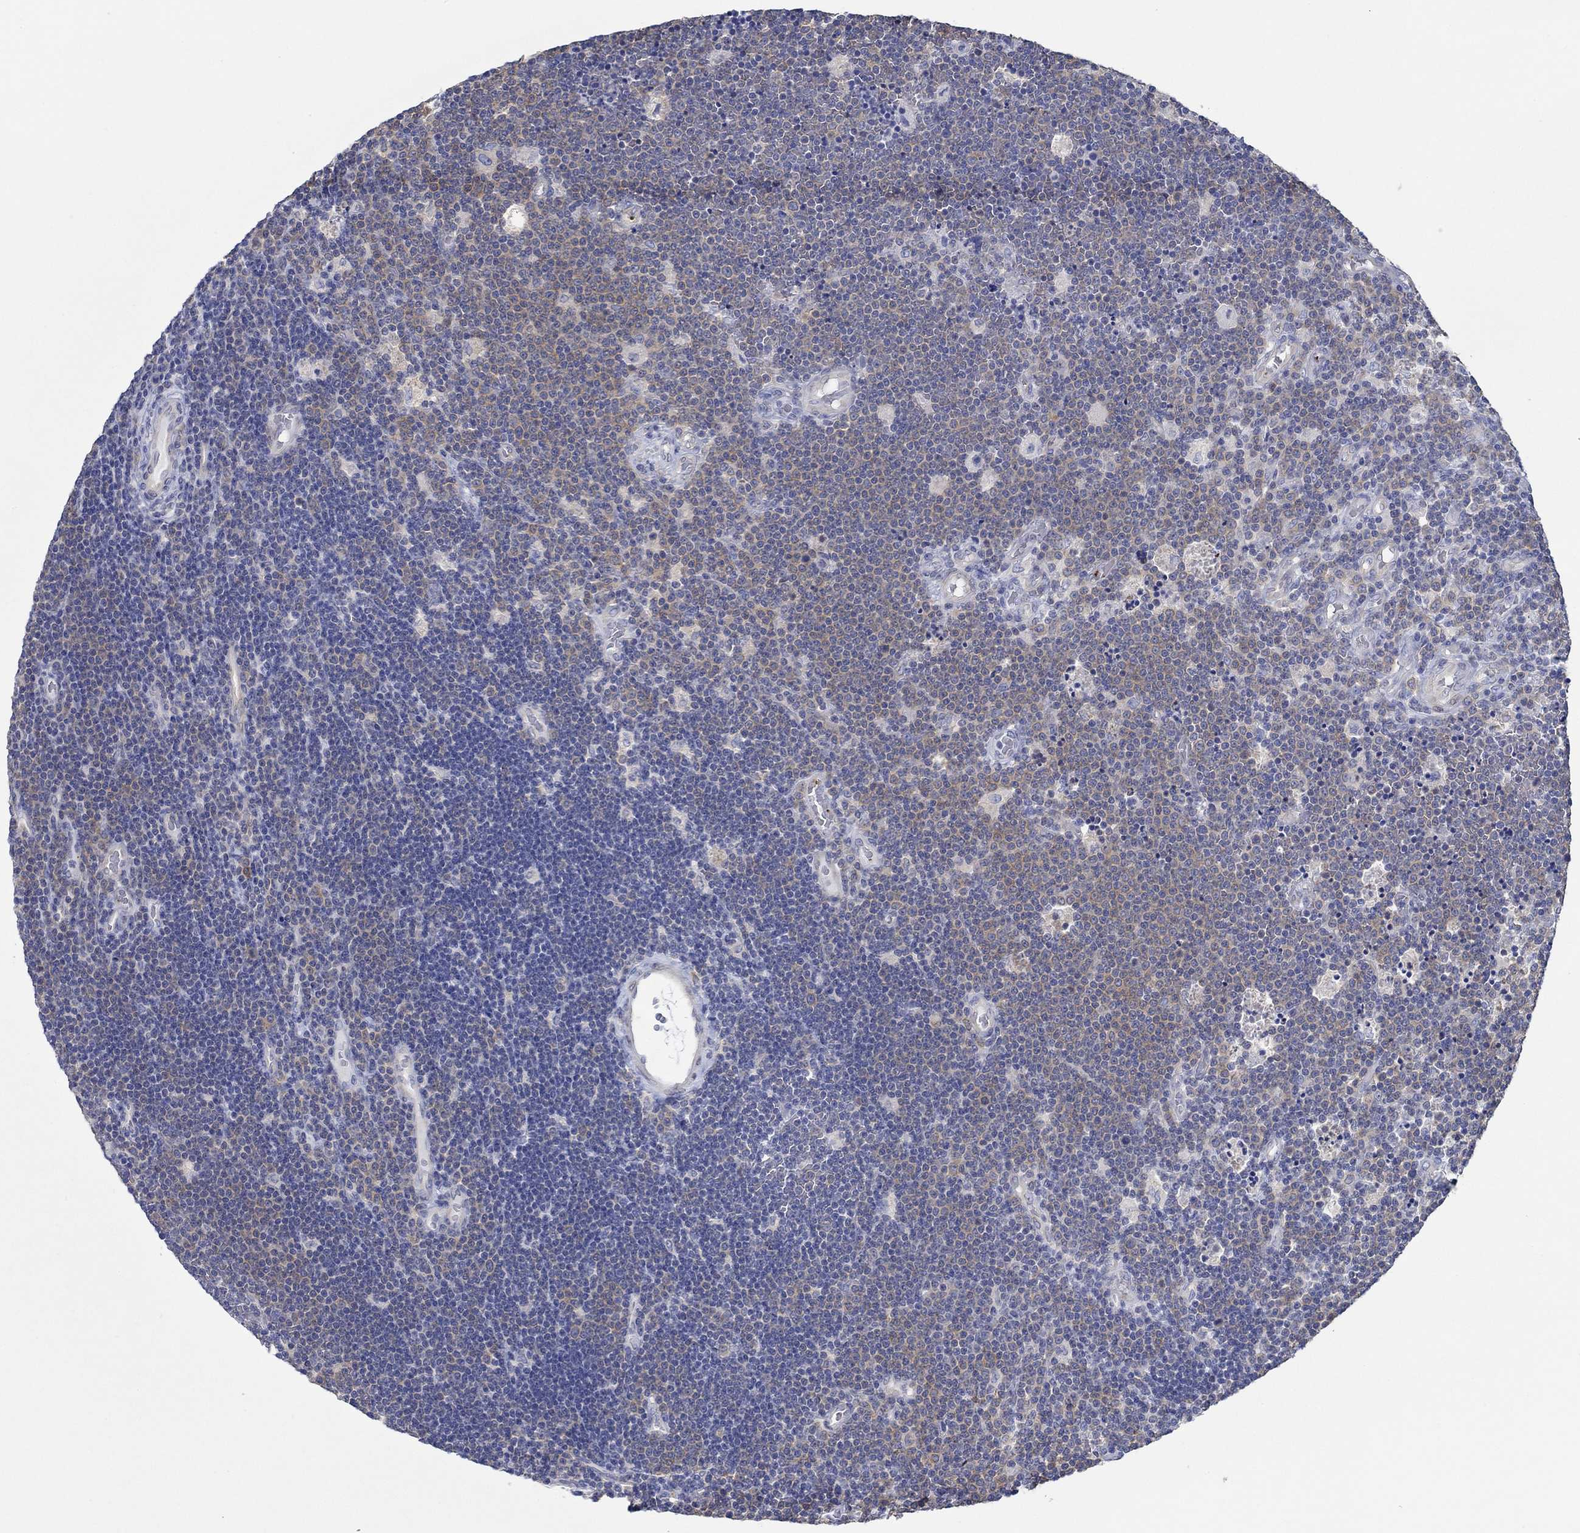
{"staining": {"intensity": "weak", "quantity": "25%-75%", "location": "cytoplasmic/membranous"}, "tissue": "lymphoma", "cell_type": "Tumor cells", "image_type": "cancer", "snomed": [{"axis": "morphology", "description": "Malignant lymphoma, non-Hodgkin's type, Low grade"}, {"axis": "topography", "description": "Brain"}], "caption": "This micrograph shows IHC staining of human low-grade malignant lymphoma, non-Hodgkin's type, with low weak cytoplasmic/membranous staining in approximately 25%-75% of tumor cells.", "gene": "SLC27A3", "patient": {"sex": "female", "age": 66}}